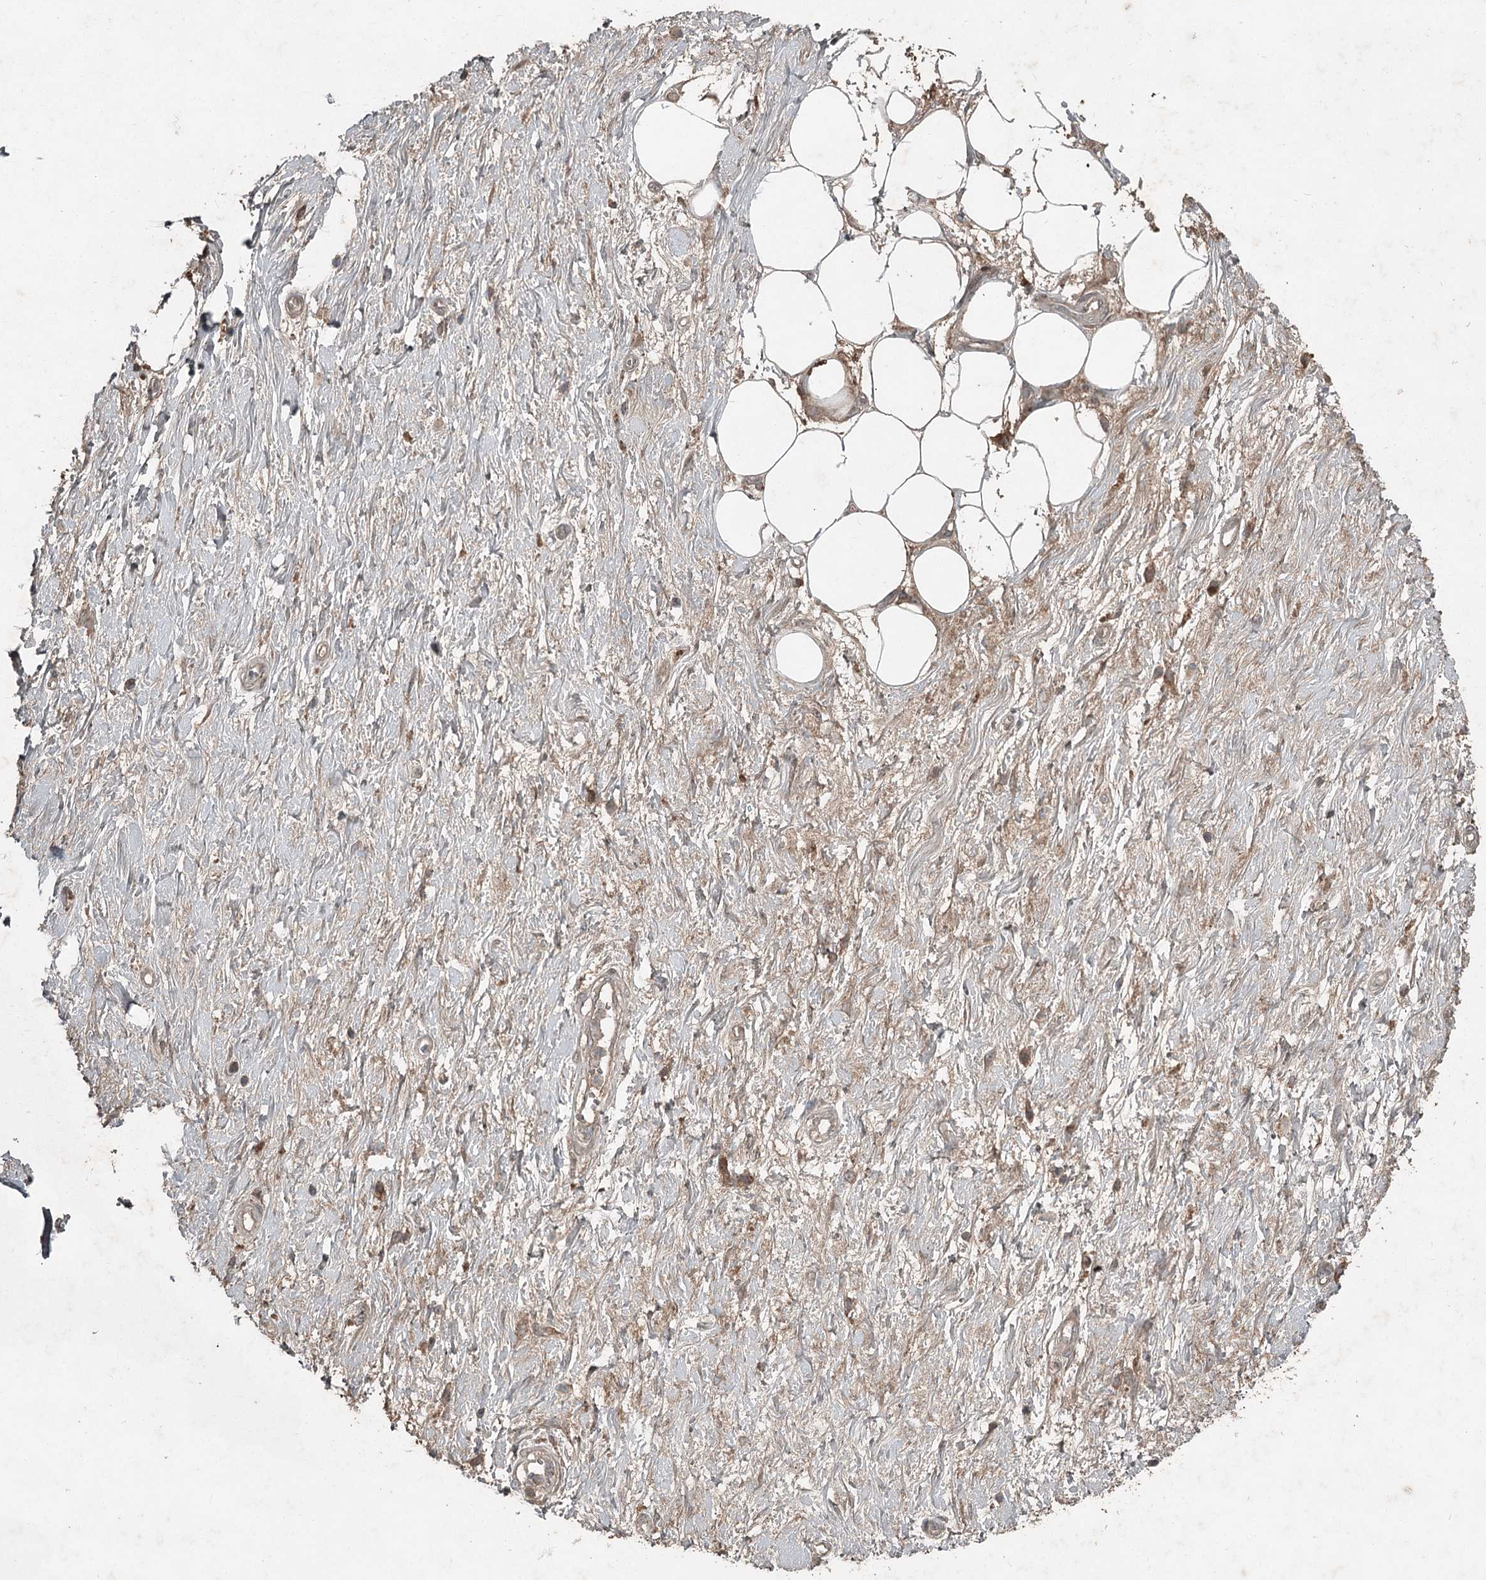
{"staining": {"intensity": "moderate", "quantity": ">75%", "location": "cytoplasmic/membranous"}, "tissue": "adipose tissue", "cell_type": "Adipocytes", "image_type": "normal", "snomed": [{"axis": "morphology", "description": "Normal tissue, NOS"}, {"axis": "morphology", "description": "Adenocarcinoma, NOS"}, {"axis": "topography", "description": "Pancreas"}, {"axis": "topography", "description": "Peripheral nerve tissue"}], "caption": "Protein staining shows moderate cytoplasmic/membranous staining in approximately >75% of adipocytes in benign adipose tissue.", "gene": "SLC39A8", "patient": {"sex": "male", "age": 59}}